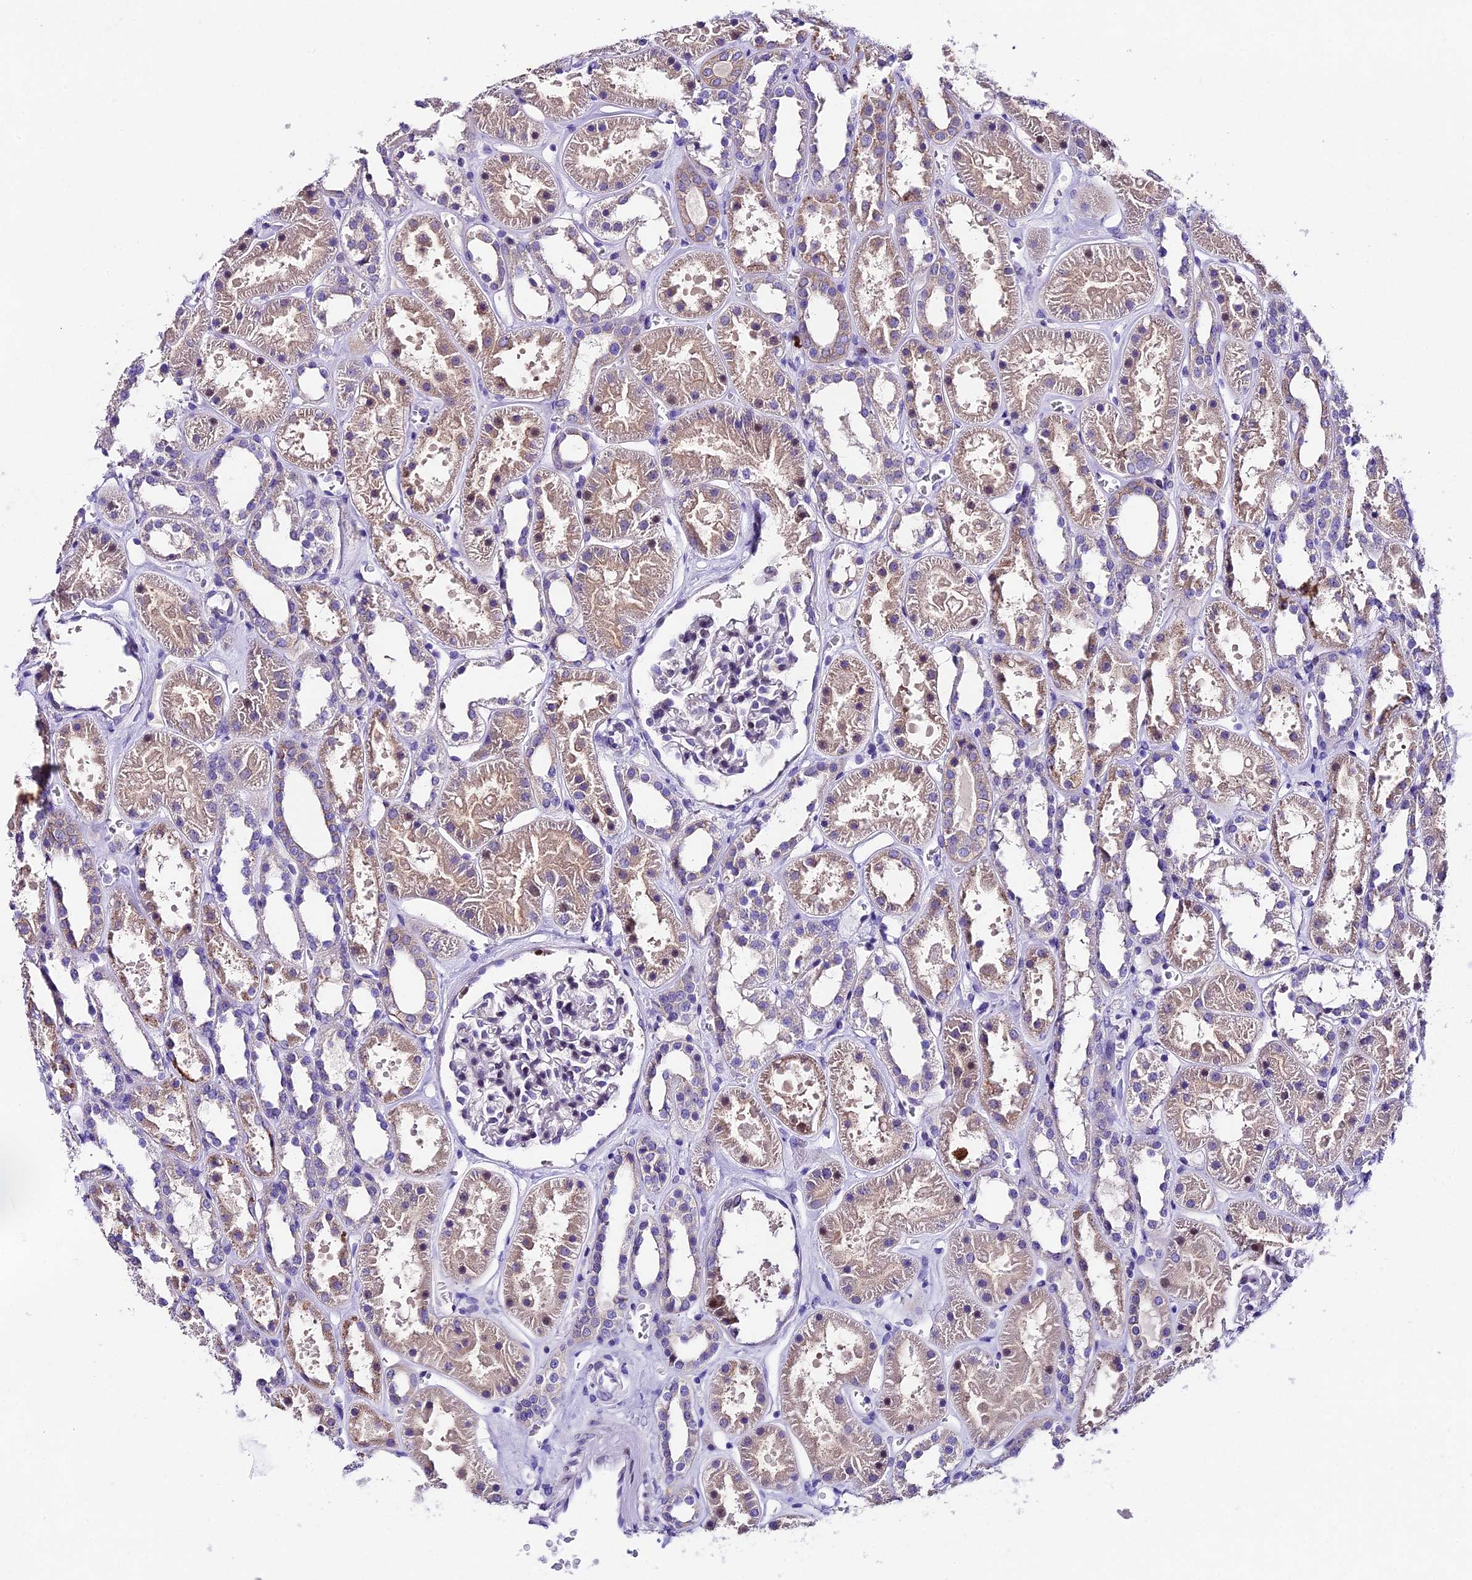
{"staining": {"intensity": "negative", "quantity": "none", "location": "none"}, "tissue": "kidney", "cell_type": "Cells in glomeruli", "image_type": "normal", "snomed": [{"axis": "morphology", "description": "Normal tissue, NOS"}, {"axis": "topography", "description": "Kidney"}], "caption": "Normal kidney was stained to show a protein in brown. There is no significant positivity in cells in glomeruli. (Stains: DAB immunohistochemistry (IHC) with hematoxylin counter stain, Microscopy: brightfield microscopy at high magnification).", "gene": "IFT140", "patient": {"sex": "female", "age": 41}}